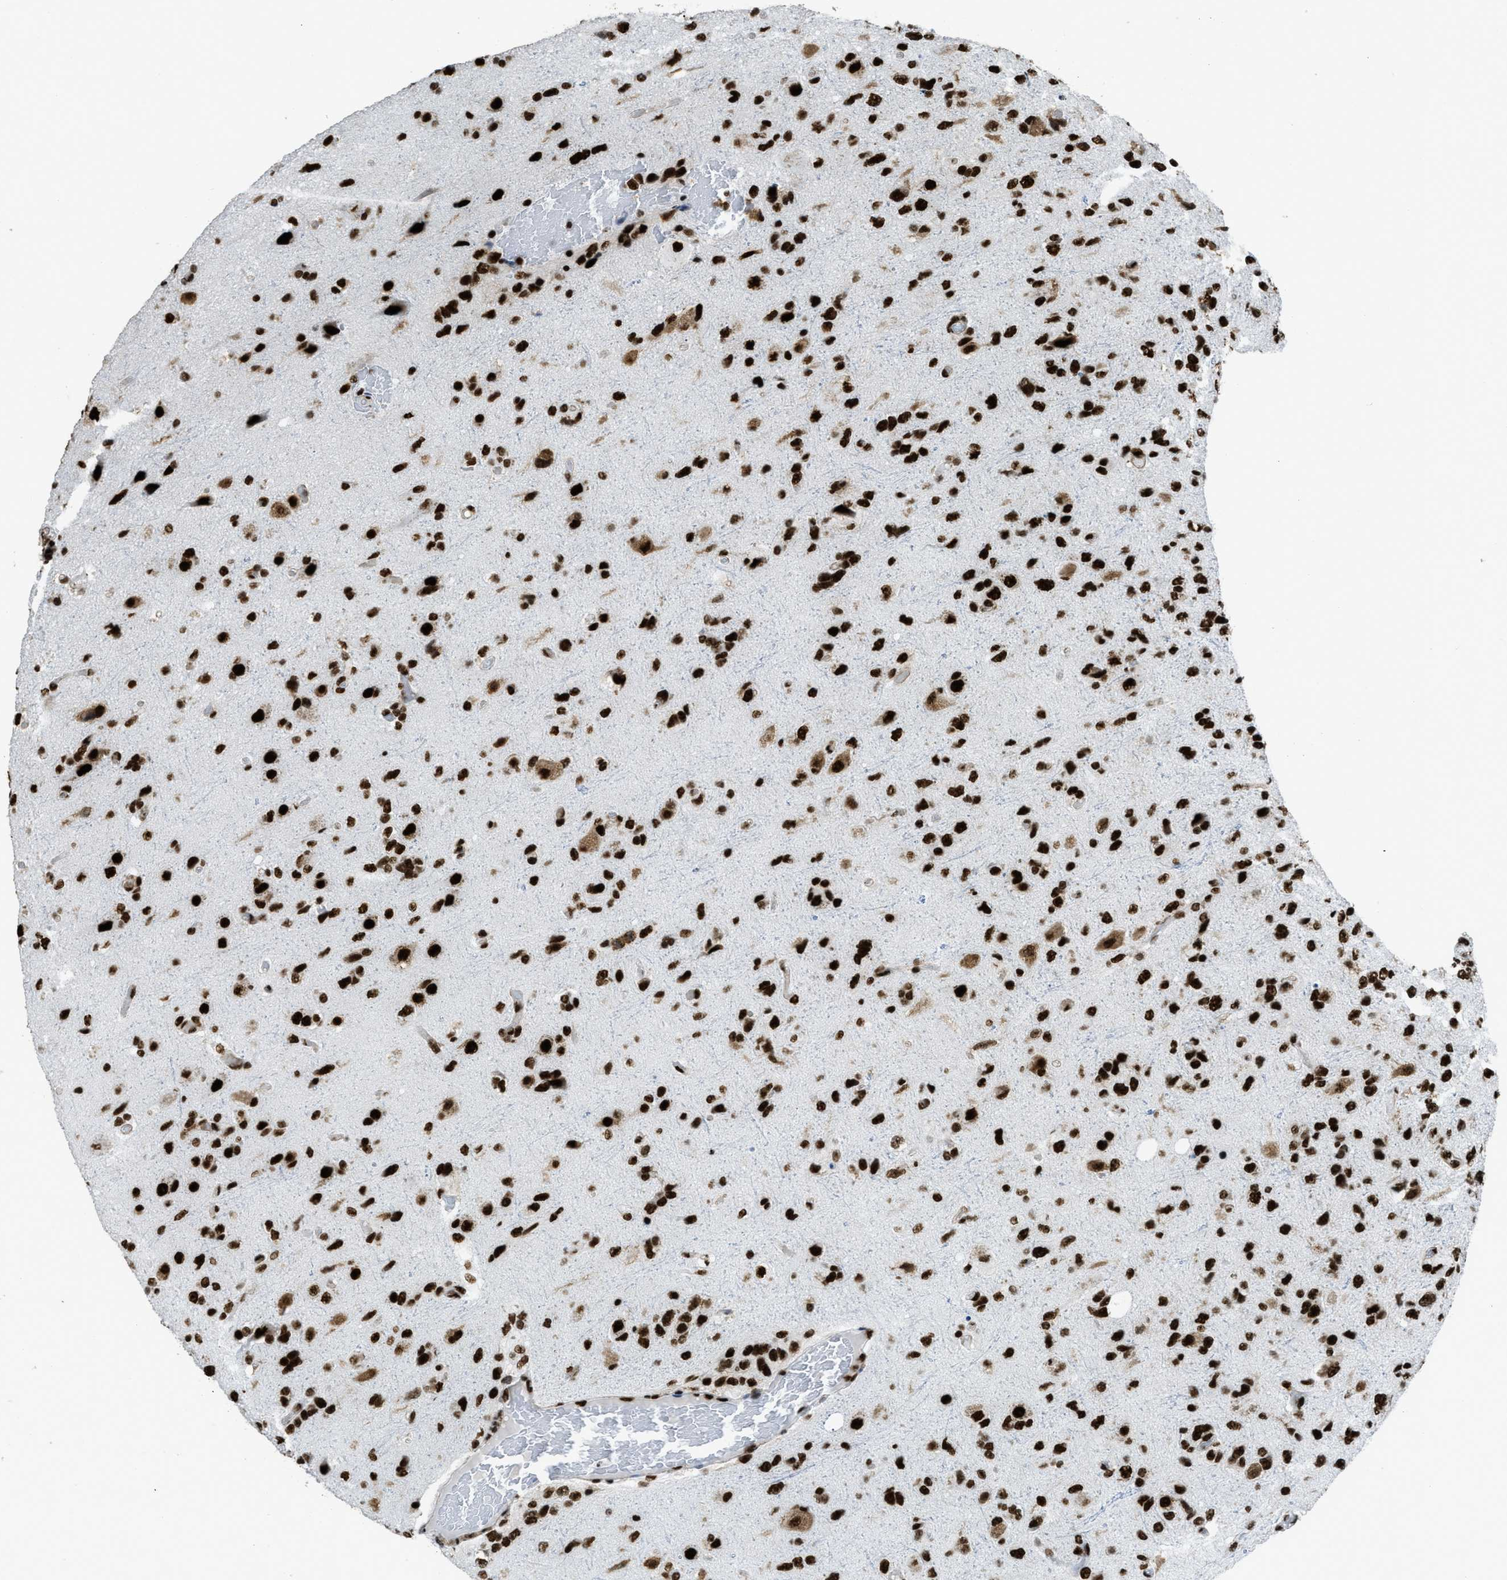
{"staining": {"intensity": "strong", "quantity": ">75%", "location": "nuclear"}, "tissue": "glioma", "cell_type": "Tumor cells", "image_type": "cancer", "snomed": [{"axis": "morphology", "description": "Glioma, malignant, High grade"}, {"axis": "topography", "description": "Brain"}], "caption": "Immunohistochemistry (IHC) (DAB) staining of human malignant glioma (high-grade) demonstrates strong nuclear protein expression in about >75% of tumor cells.", "gene": "ZNF207", "patient": {"sex": "female", "age": 58}}